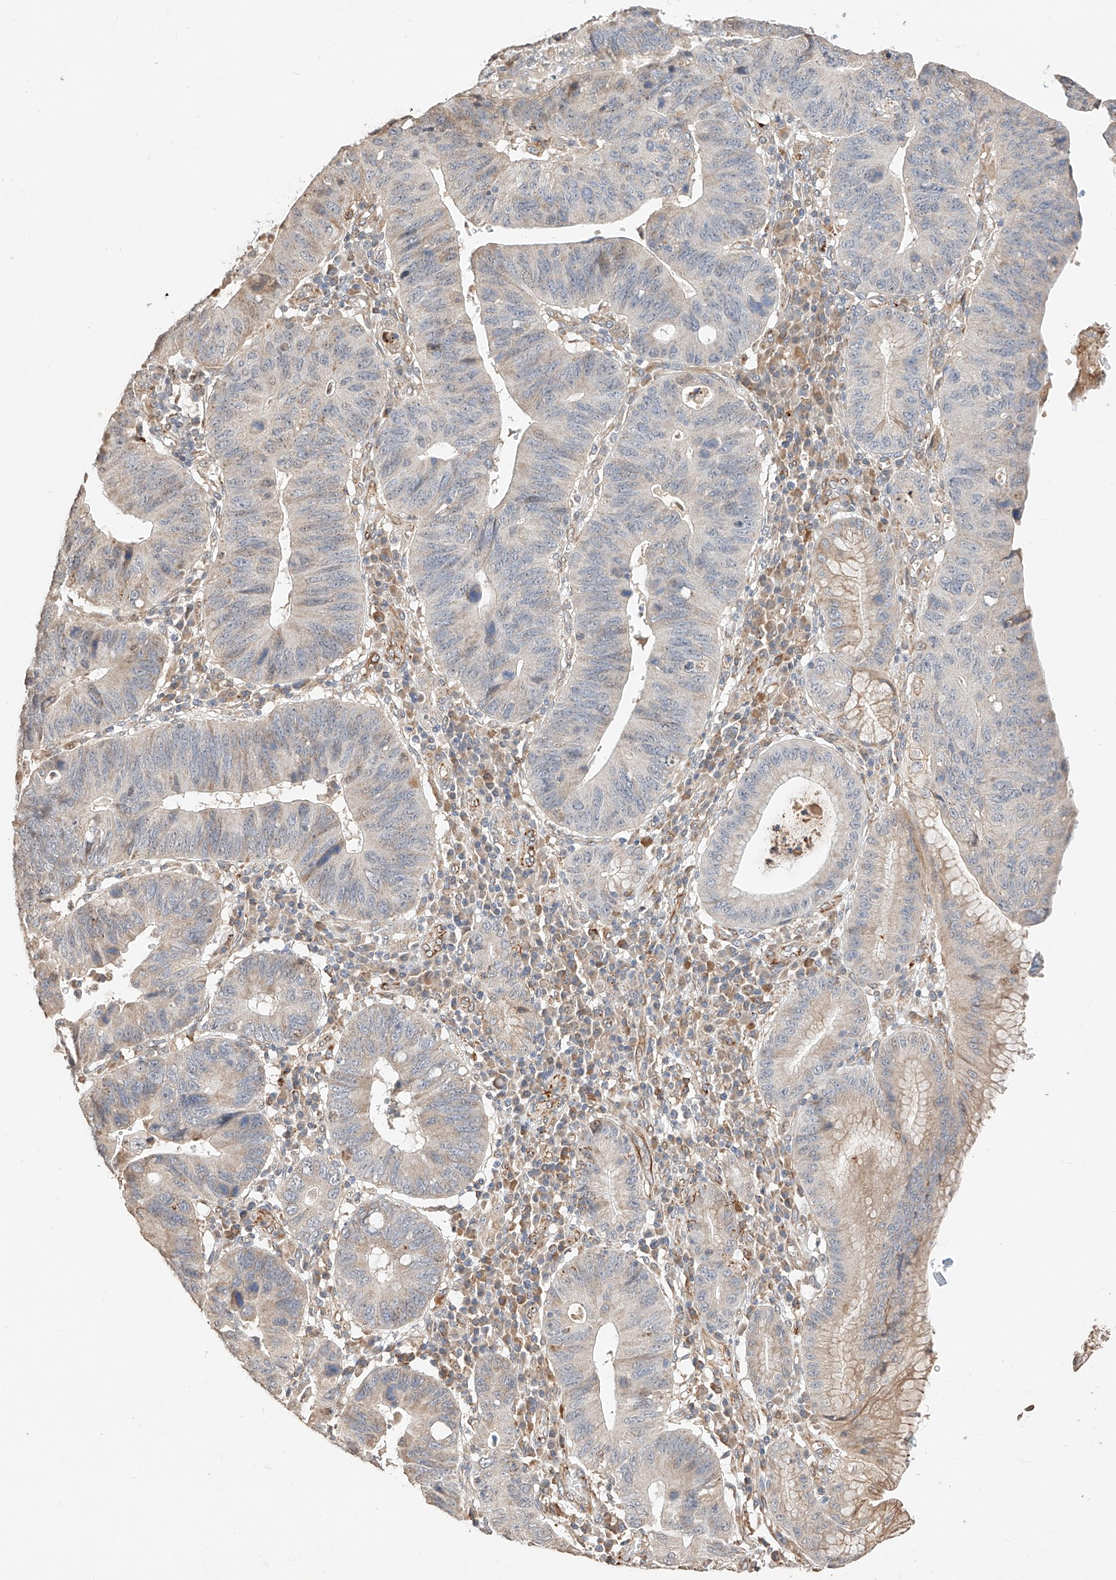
{"staining": {"intensity": "weak", "quantity": "<25%", "location": "cytoplasmic/membranous"}, "tissue": "stomach cancer", "cell_type": "Tumor cells", "image_type": "cancer", "snomed": [{"axis": "morphology", "description": "Adenocarcinoma, NOS"}, {"axis": "topography", "description": "Stomach"}], "caption": "The image displays no staining of tumor cells in stomach adenocarcinoma. (IHC, brightfield microscopy, high magnification).", "gene": "SUSD6", "patient": {"sex": "male", "age": 59}}